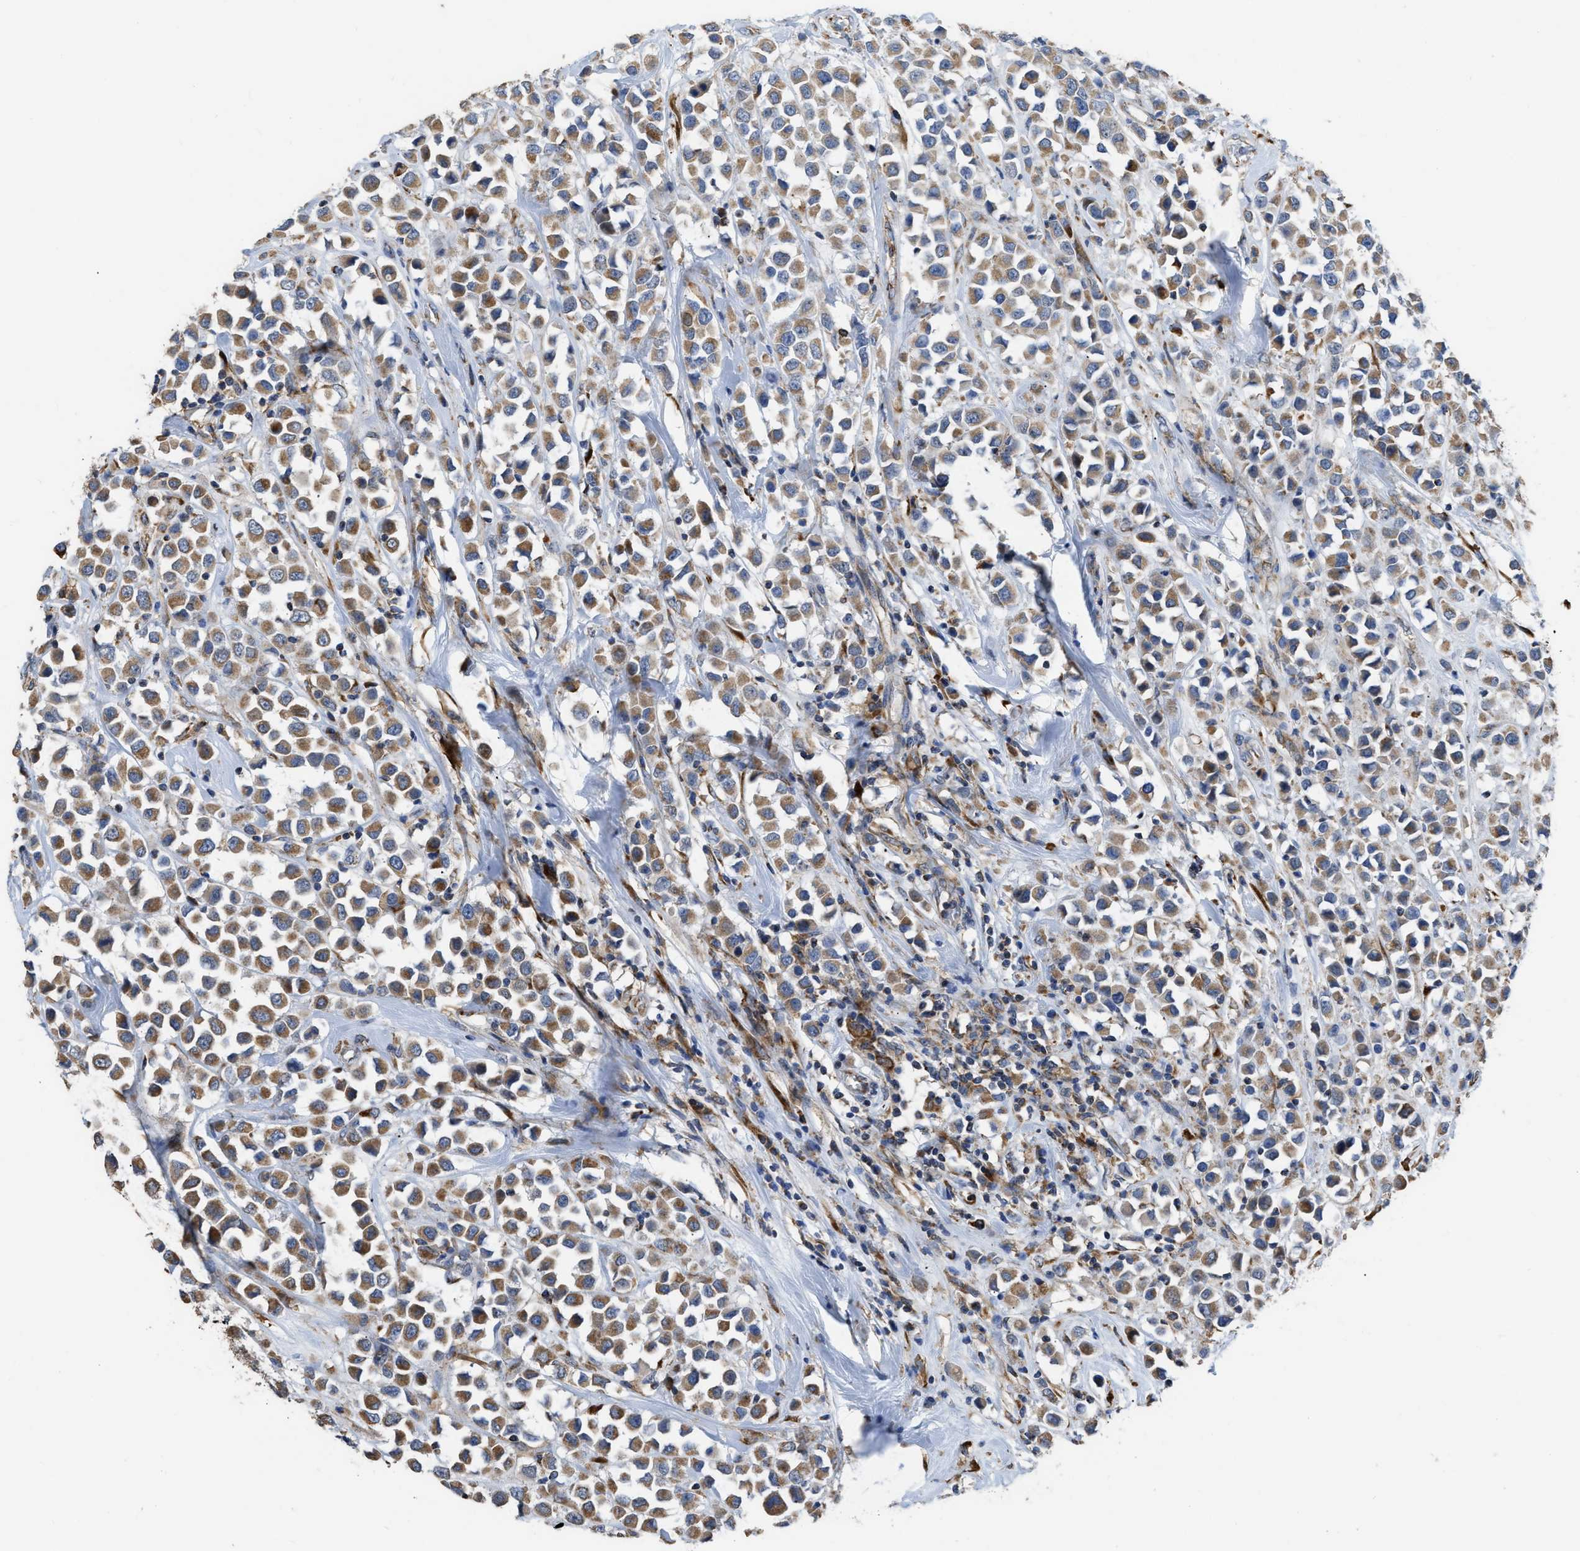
{"staining": {"intensity": "moderate", "quantity": ">75%", "location": "cytoplasmic/membranous"}, "tissue": "breast cancer", "cell_type": "Tumor cells", "image_type": "cancer", "snomed": [{"axis": "morphology", "description": "Duct carcinoma"}, {"axis": "topography", "description": "Breast"}], "caption": "Breast intraductal carcinoma stained for a protein (brown) reveals moderate cytoplasmic/membranous positive expression in approximately >75% of tumor cells.", "gene": "AK2", "patient": {"sex": "female", "age": 61}}